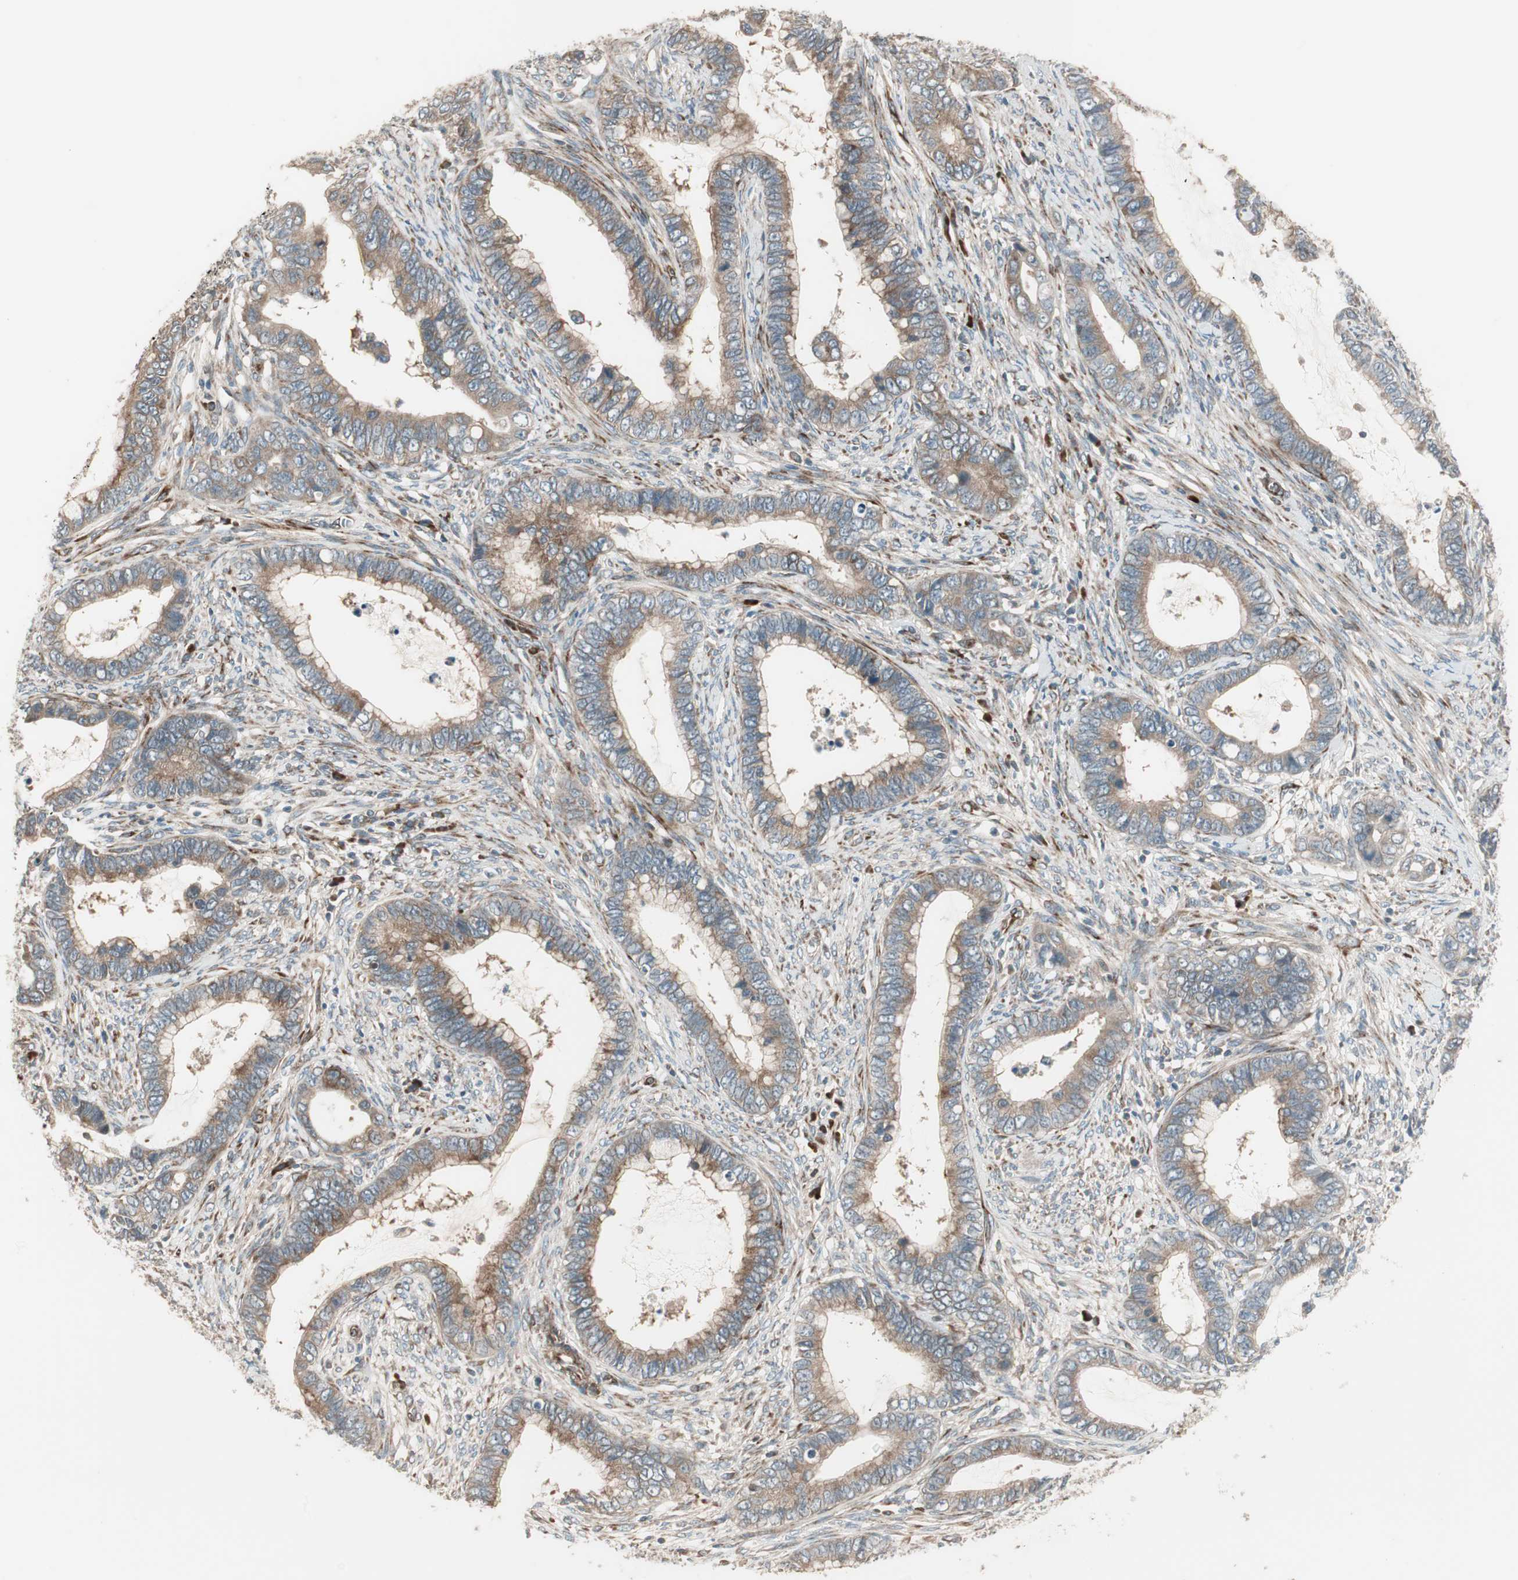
{"staining": {"intensity": "moderate", "quantity": ">75%", "location": "cytoplasmic/membranous"}, "tissue": "cervical cancer", "cell_type": "Tumor cells", "image_type": "cancer", "snomed": [{"axis": "morphology", "description": "Adenocarcinoma, NOS"}, {"axis": "topography", "description": "Cervix"}], "caption": "Immunohistochemical staining of adenocarcinoma (cervical) displays medium levels of moderate cytoplasmic/membranous protein expression in approximately >75% of tumor cells.", "gene": "PPP2R5E", "patient": {"sex": "female", "age": 44}}